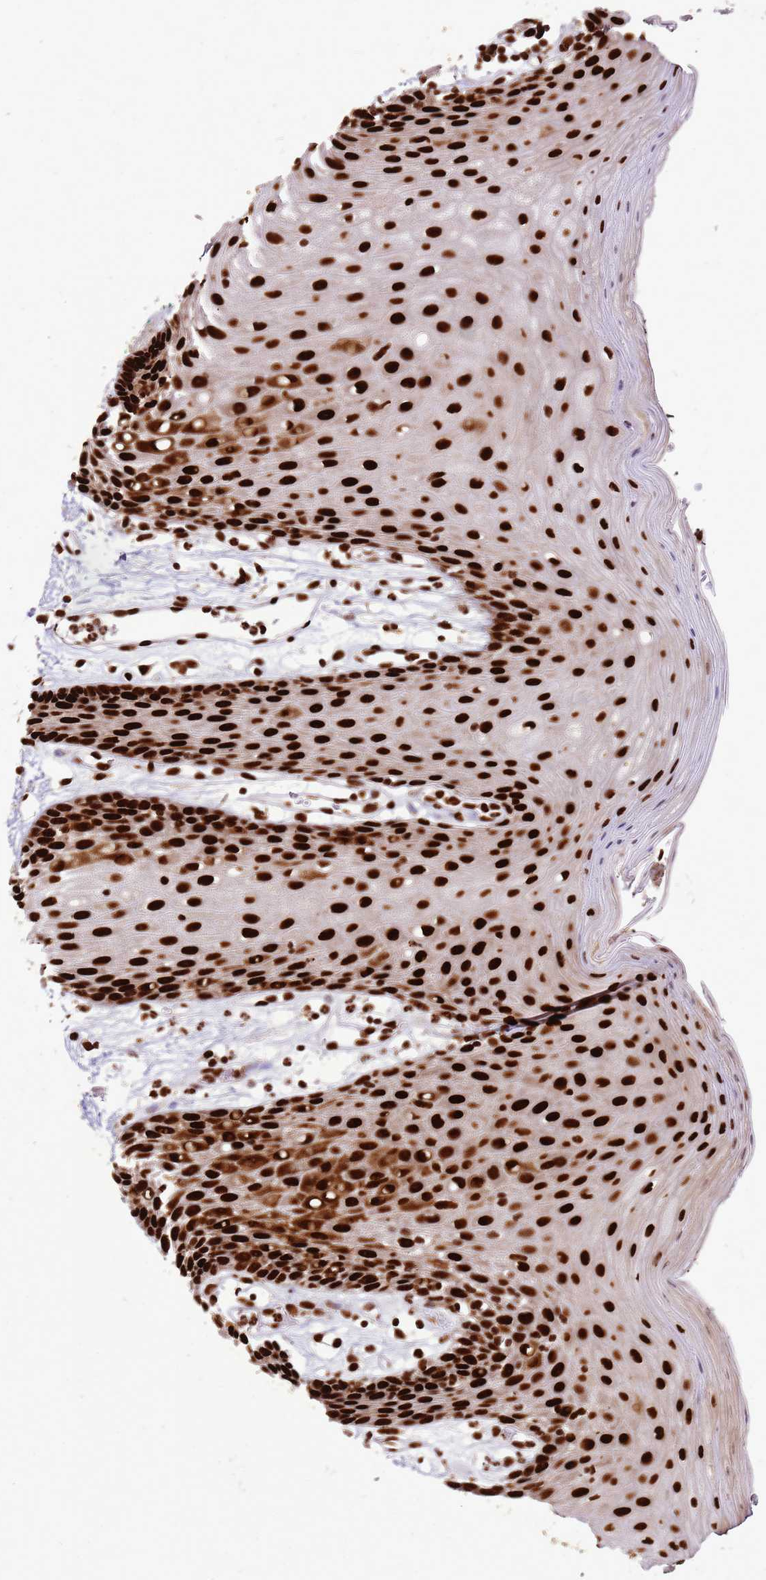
{"staining": {"intensity": "strong", "quantity": ">75%", "location": "nuclear"}, "tissue": "oral mucosa", "cell_type": "Squamous epithelial cells", "image_type": "normal", "snomed": [{"axis": "morphology", "description": "Normal tissue, NOS"}, {"axis": "topography", "description": "Oral tissue"}, {"axis": "topography", "description": "Tounge, NOS"}], "caption": "The image shows immunohistochemical staining of unremarkable oral mucosa. There is strong nuclear positivity is identified in about >75% of squamous epithelial cells.", "gene": "HNRNPAB", "patient": {"sex": "female", "age": 59}}